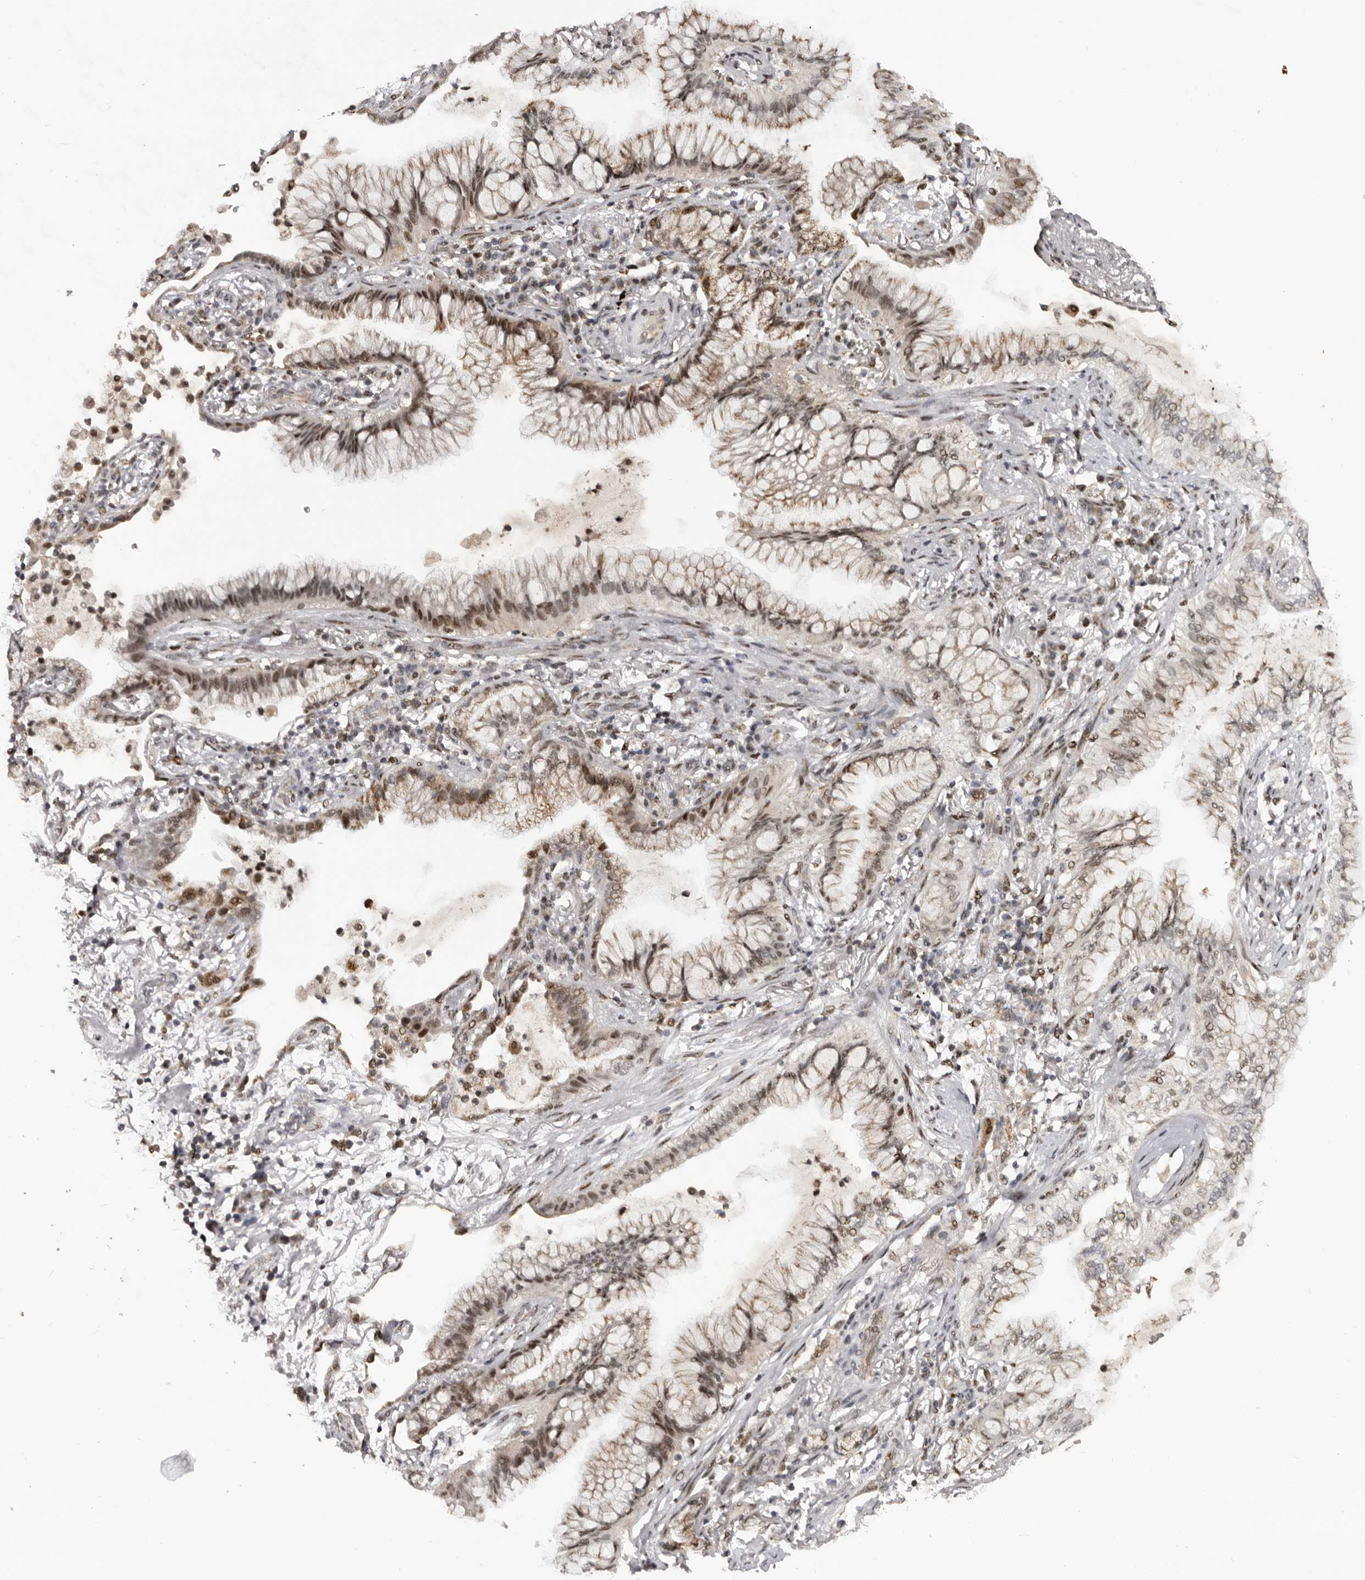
{"staining": {"intensity": "moderate", "quantity": "25%-75%", "location": "cytoplasmic/membranous,nuclear"}, "tissue": "lung cancer", "cell_type": "Tumor cells", "image_type": "cancer", "snomed": [{"axis": "morphology", "description": "Adenocarcinoma, NOS"}, {"axis": "topography", "description": "Lung"}], "caption": "This histopathology image shows immunohistochemistry (IHC) staining of adenocarcinoma (lung), with medium moderate cytoplasmic/membranous and nuclear positivity in approximately 25%-75% of tumor cells.", "gene": "C17orf99", "patient": {"sex": "female", "age": 70}}